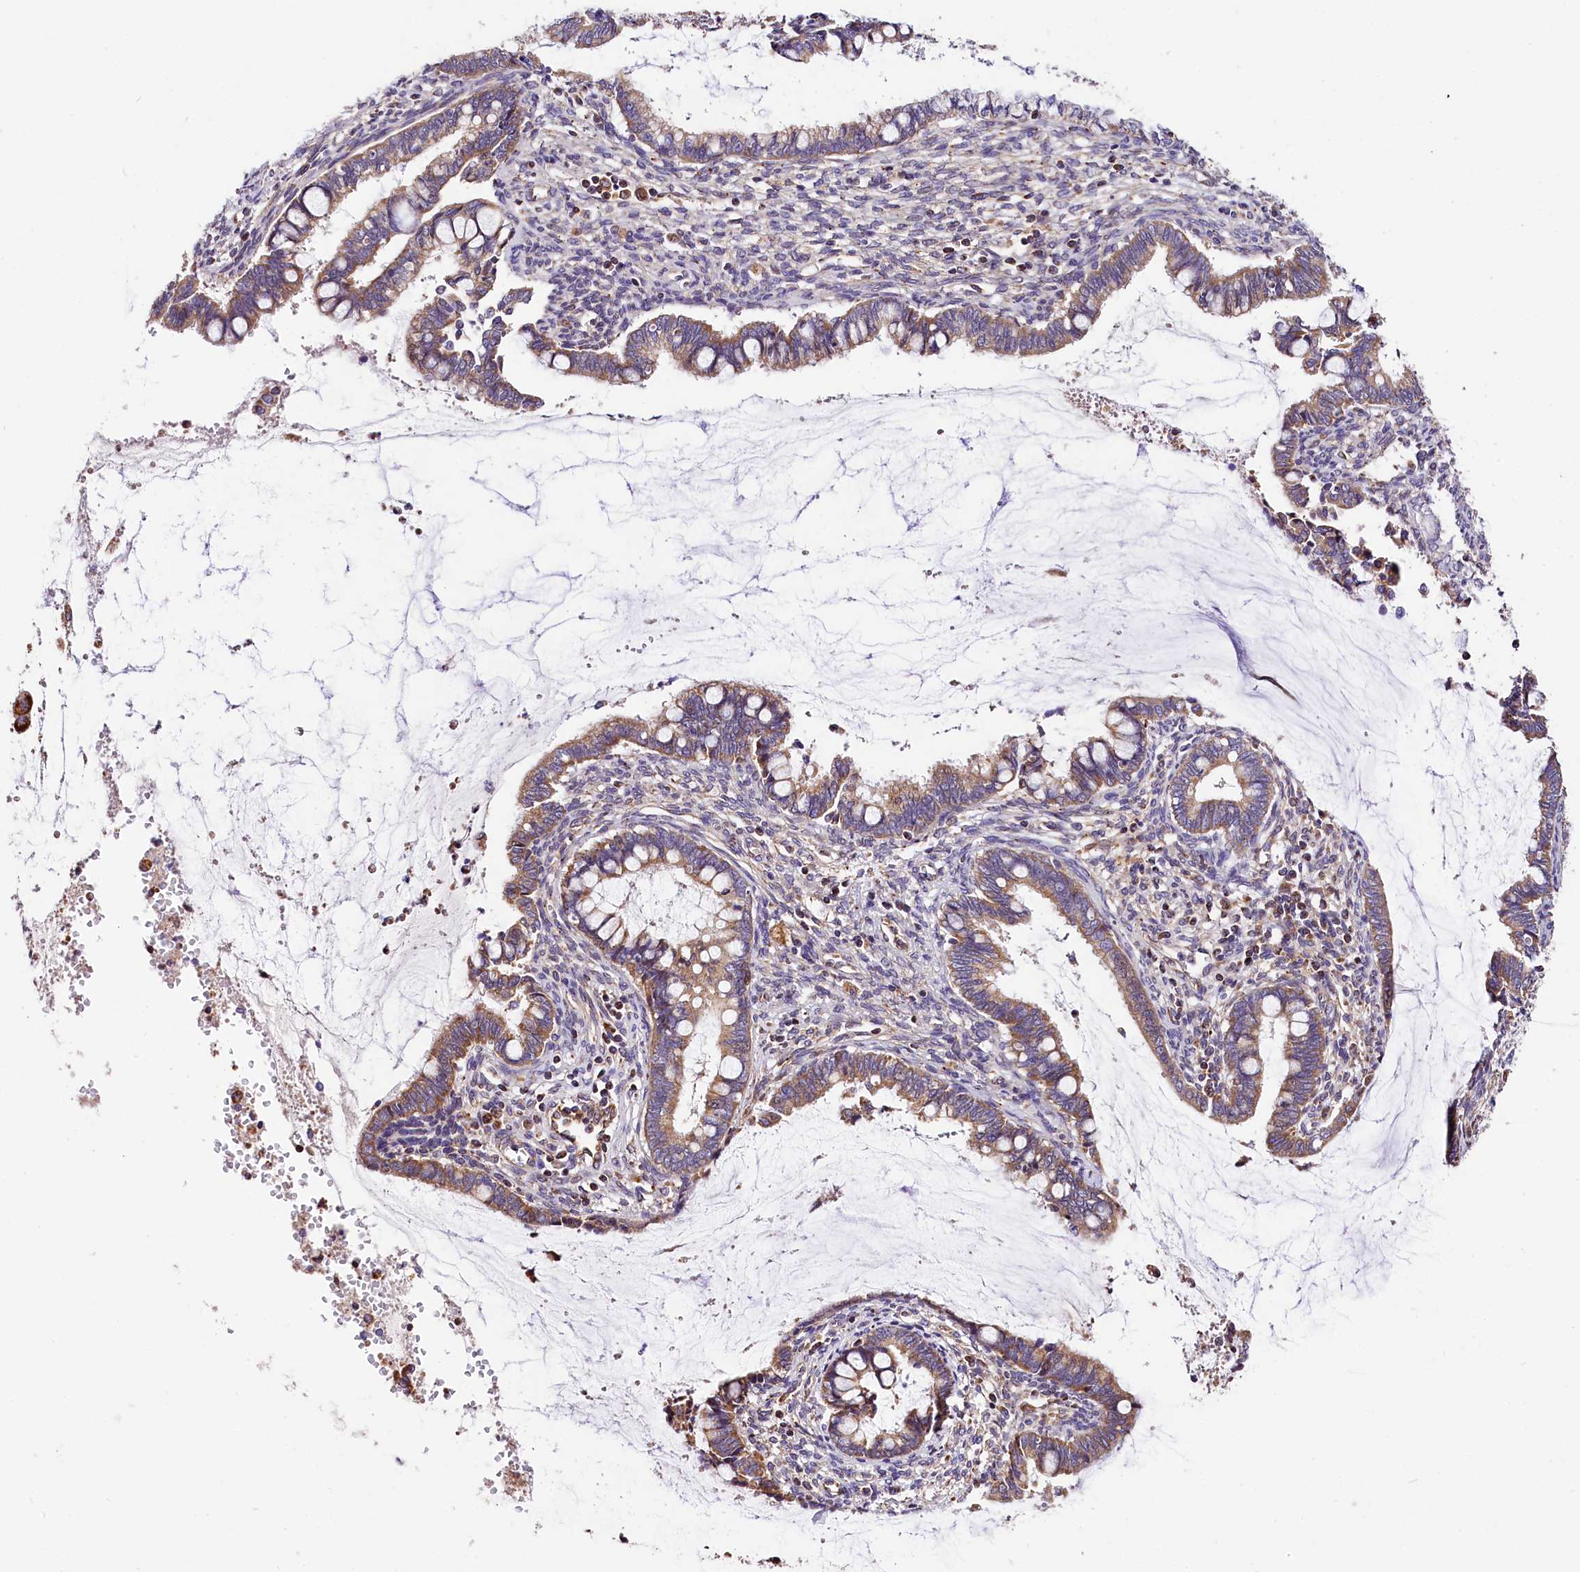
{"staining": {"intensity": "moderate", "quantity": ">75%", "location": "cytoplasmic/membranous"}, "tissue": "cervical cancer", "cell_type": "Tumor cells", "image_type": "cancer", "snomed": [{"axis": "morphology", "description": "Adenocarcinoma, NOS"}, {"axis": "topography", "description": "Cervix"}], "caption": "Brown immunohistochemical staining in human cervical adenocarcinoma demonstrates moderate cytoplasmic/membranous expression in approximately >75% of tumor cells.", "gene": "ACAA2", "patient": {"sex": "female", "age": 44}}